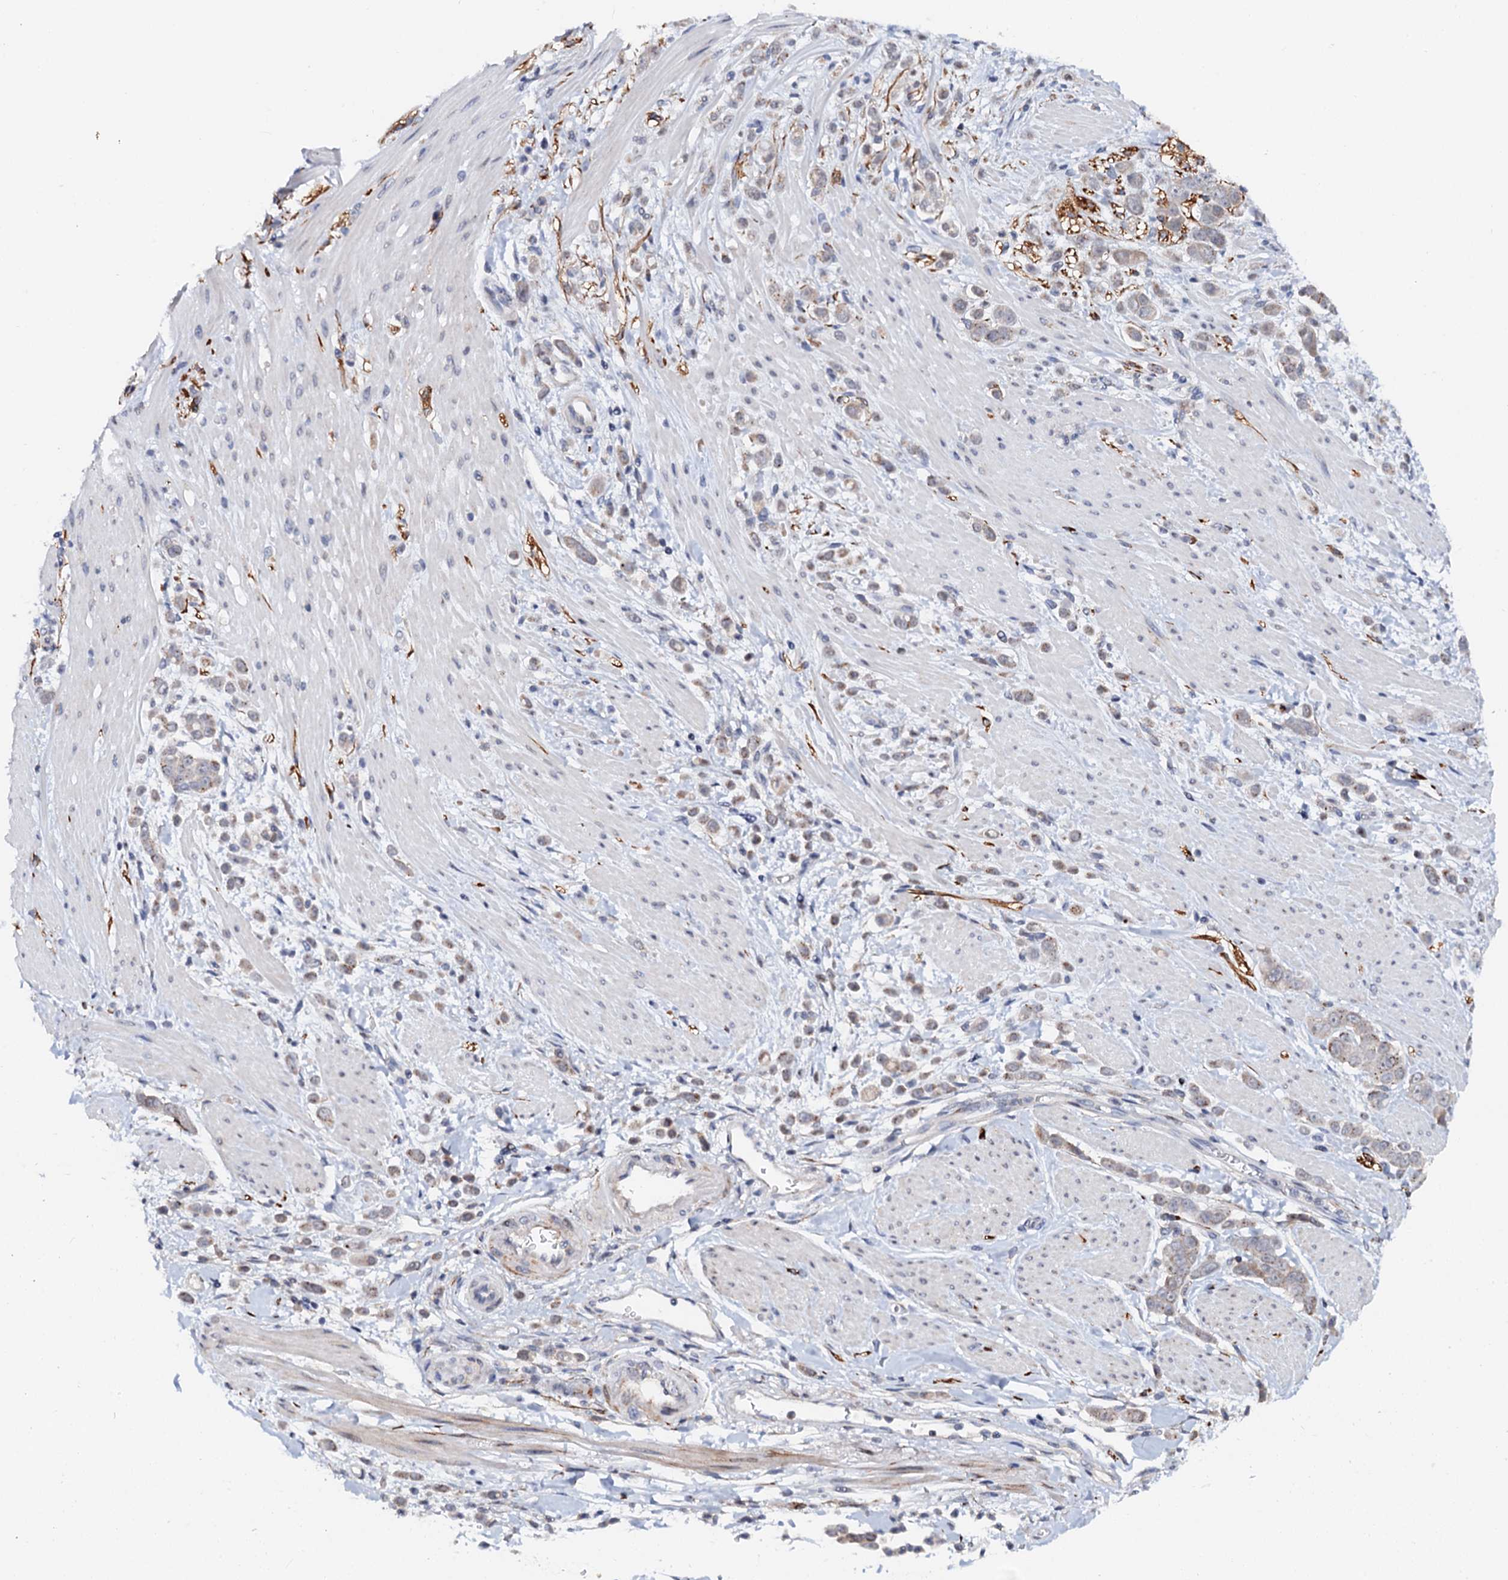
{"staining": {"intensity": "weak", "quantity": "<25%", "location": "cytoplasmic/membranous"}, "tissue": "pancreatic cancer", "cell_type": "Tumor cells", "image_type": "cancer", "snomed": [{"axis": "morphology", "description": "Normal tissue, NOS"}, {"axis": "morphology", "description": "Adenocarcinoma, NOS"}, {"axis": "topography", "description": "Pancreas"}], "caption": "High power microscopy image of an immunohistochemistry image of pancreatic cancer (adenocarcinoma), revealing no significant expression in tumor cells. Brightfield microscopy of IHC stained with DAB (brown) and hematoxylin (blue), captured at high magnification.", "gene": "NALF1", "patient": {"sex": "female", "age": 64}}